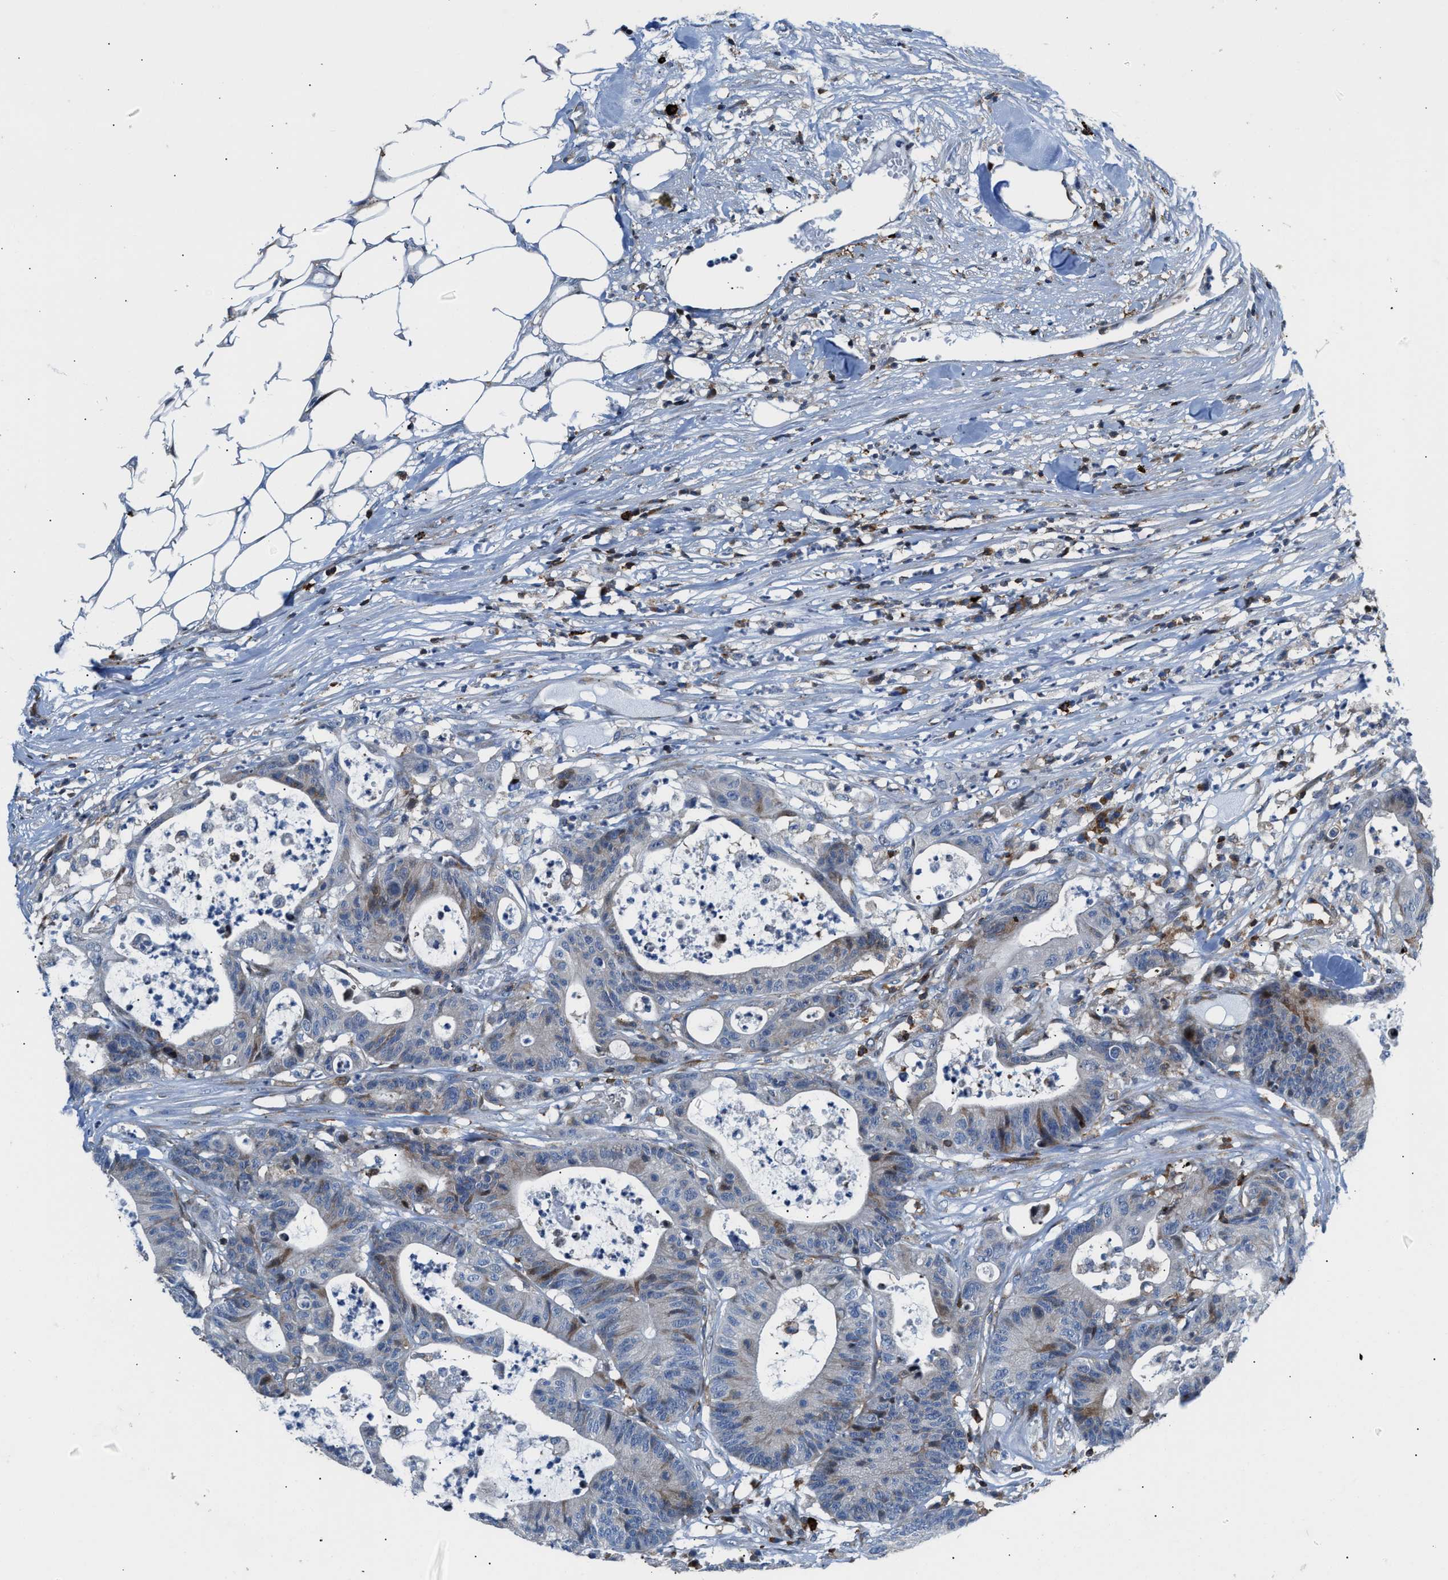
{"staining": {"intensity": "moderate", "quantity": "<25%", "location": "cytoplasmic/membranous"}, "tissue": "colorectal cancer", "cell_type": "Tumor cells", "image_type": "cancer", "snomed": [{"axis": "morphology", "description": "Adenocarcinoma, NOS"}, {"axis": "topography", "description": "Colon"}], "caption": "Colorectal cancer (adenocarcinoma) was stained to show a protein in brown. There is low levels of moderate cytoplasmic/membranous staining in approximately <25% of tumor cells.", "gene": "ATP9A", "patient": {"sex": "female", "age": 84}}